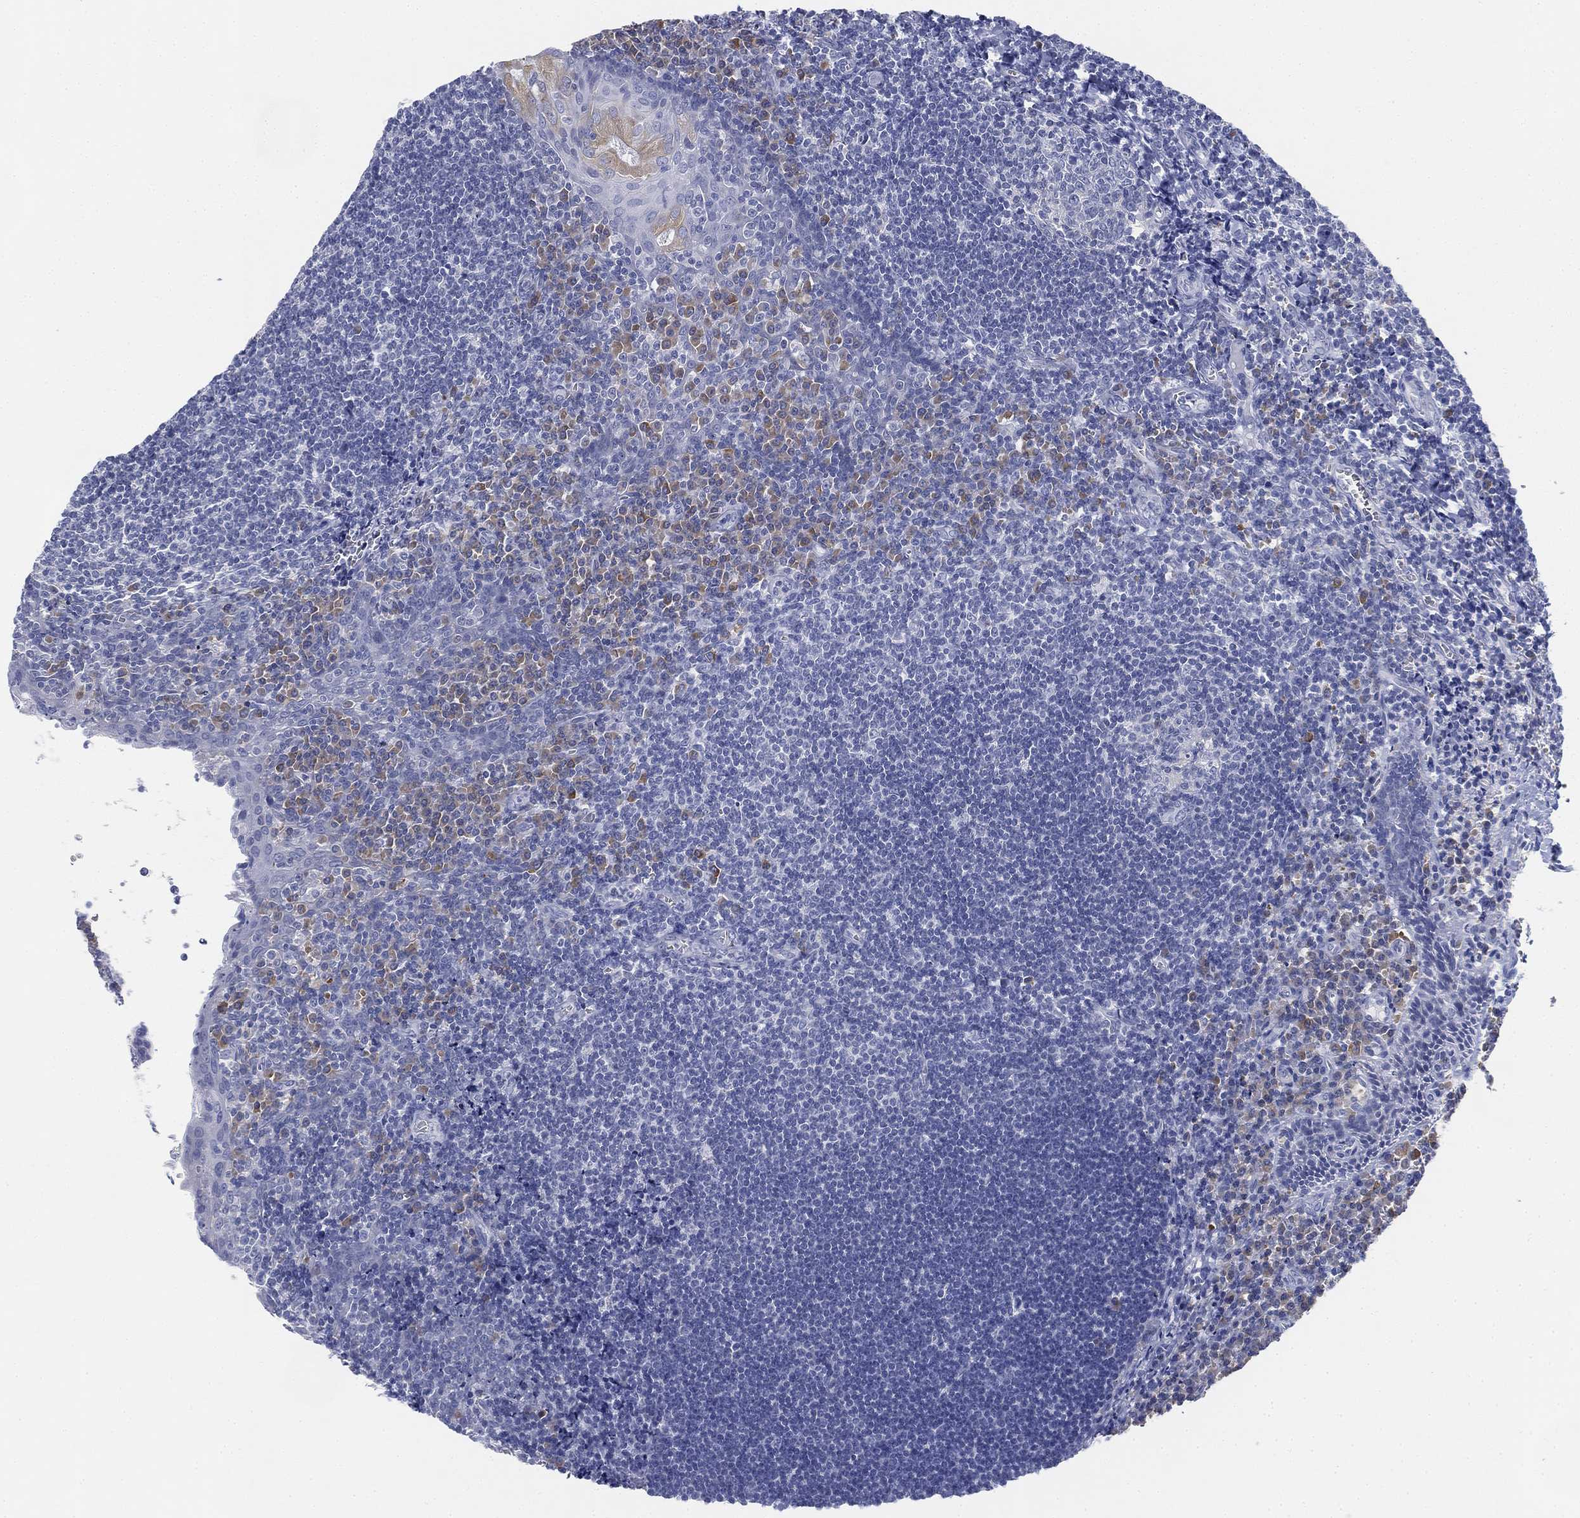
{"staining": {"intensity": "negative", "quantity": "none", "location": "none"}, "tissue": "tonsil", "cell_type": "Germinal center cells", "image_type": "normal", "snomed": [{"axis": "morphology", "description": "Normal tissue, NOS"}, {"axis": "morphology", "description": "Inflammation, NOS"}, {"axis": "topography", "description": "Tonsil"}], "caption": "Tonsil stained for a protein using immunohistochemistry (IHC) reveals no expression germinal center cells.", "gene": "GCNA", "patient": {"sex": "female", "age": 31}}